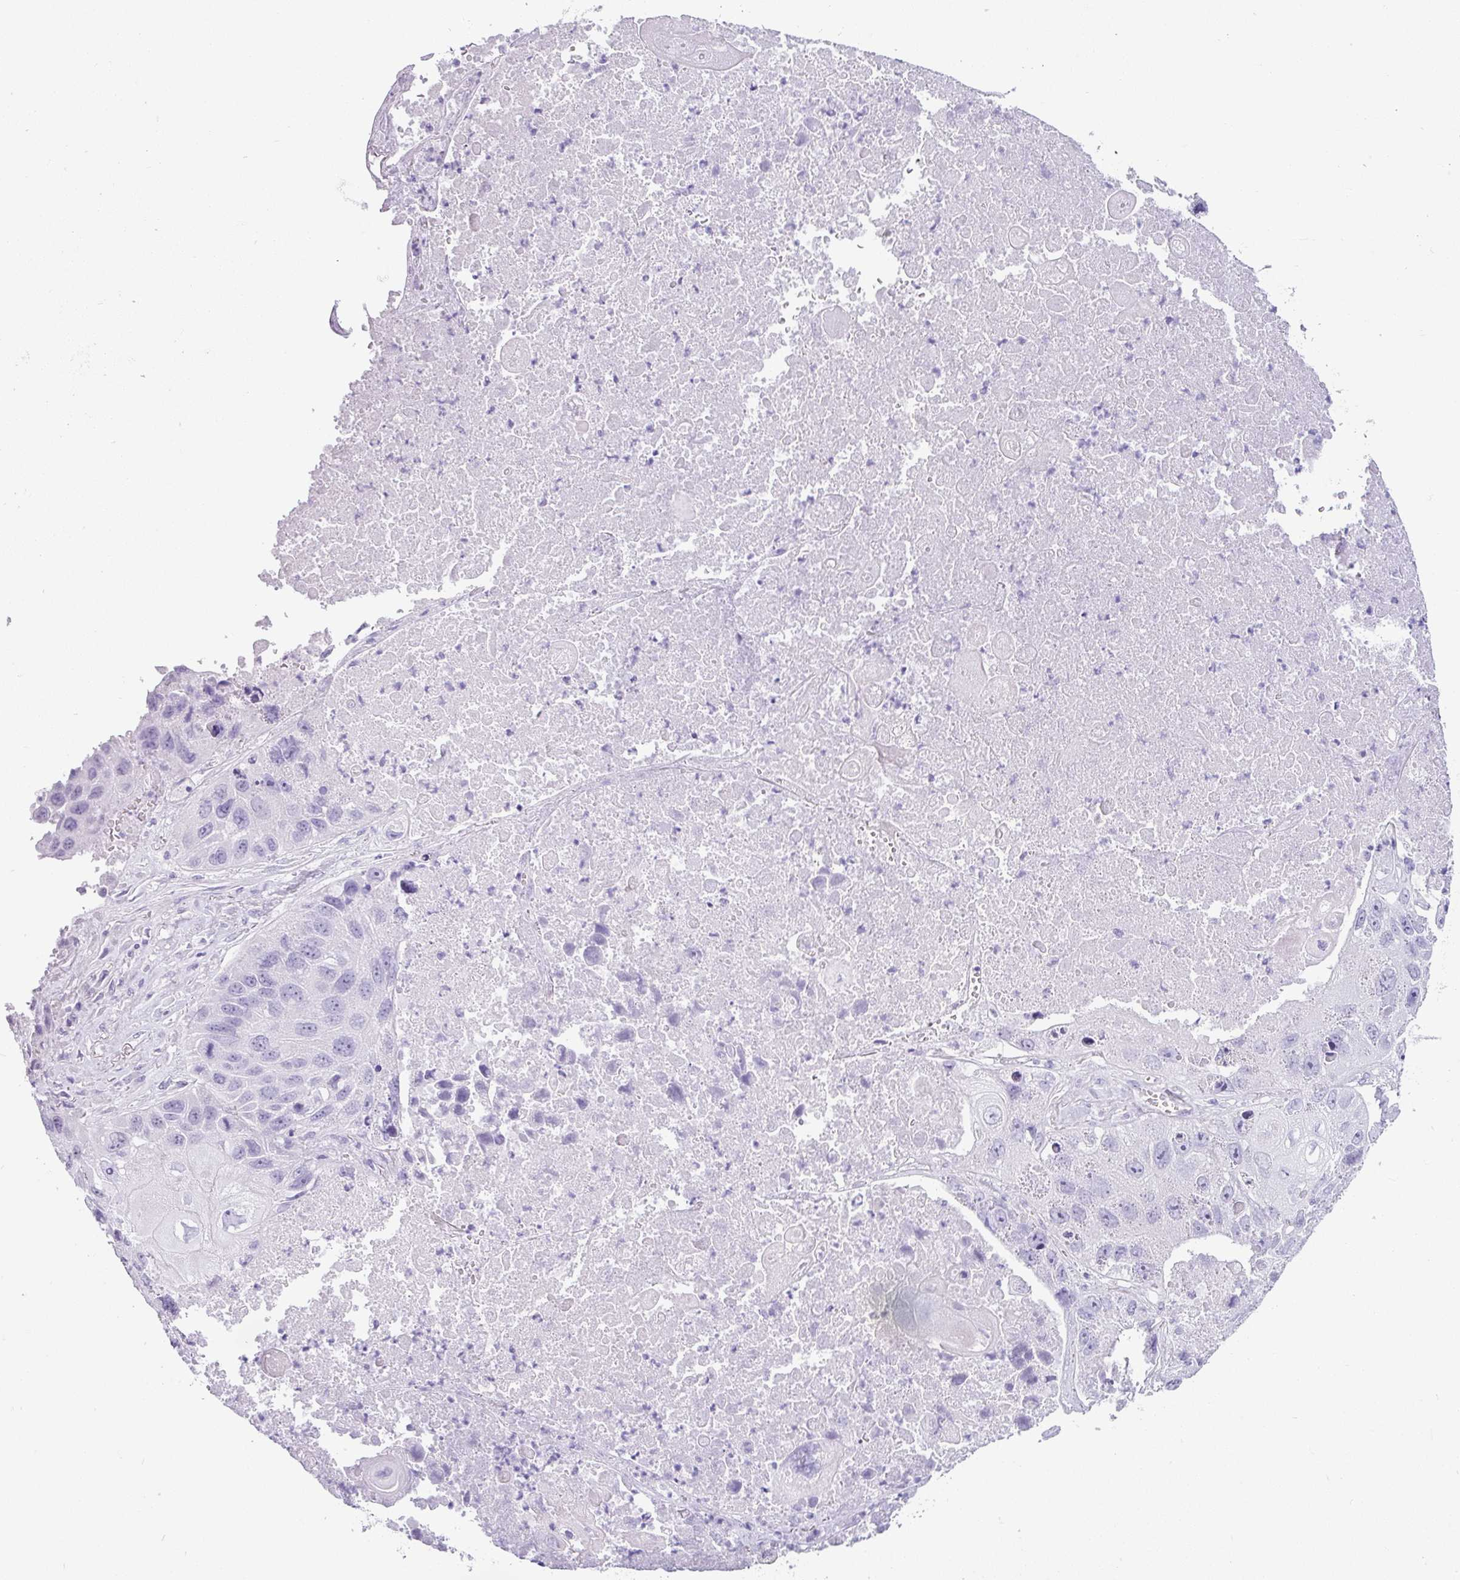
{"staining": {"intensity": "negative", "quantity": "none", "location": "none"}, "tissue": "lung cancer", "cell_type": "Tumor cells", "image_type": "cancer", "snomed": [{"axis": "morphology", "description": "Squamous cell carcinoma, NOS"}, {"axis": "topography", "description": "Lung"}], "caption": "Immunohistochemistry (IHC) of human lung cancer demonstrates no staining in tumor cells.", "gene": "VCY1B", "patient": {"sex": "male", "age": 61}}